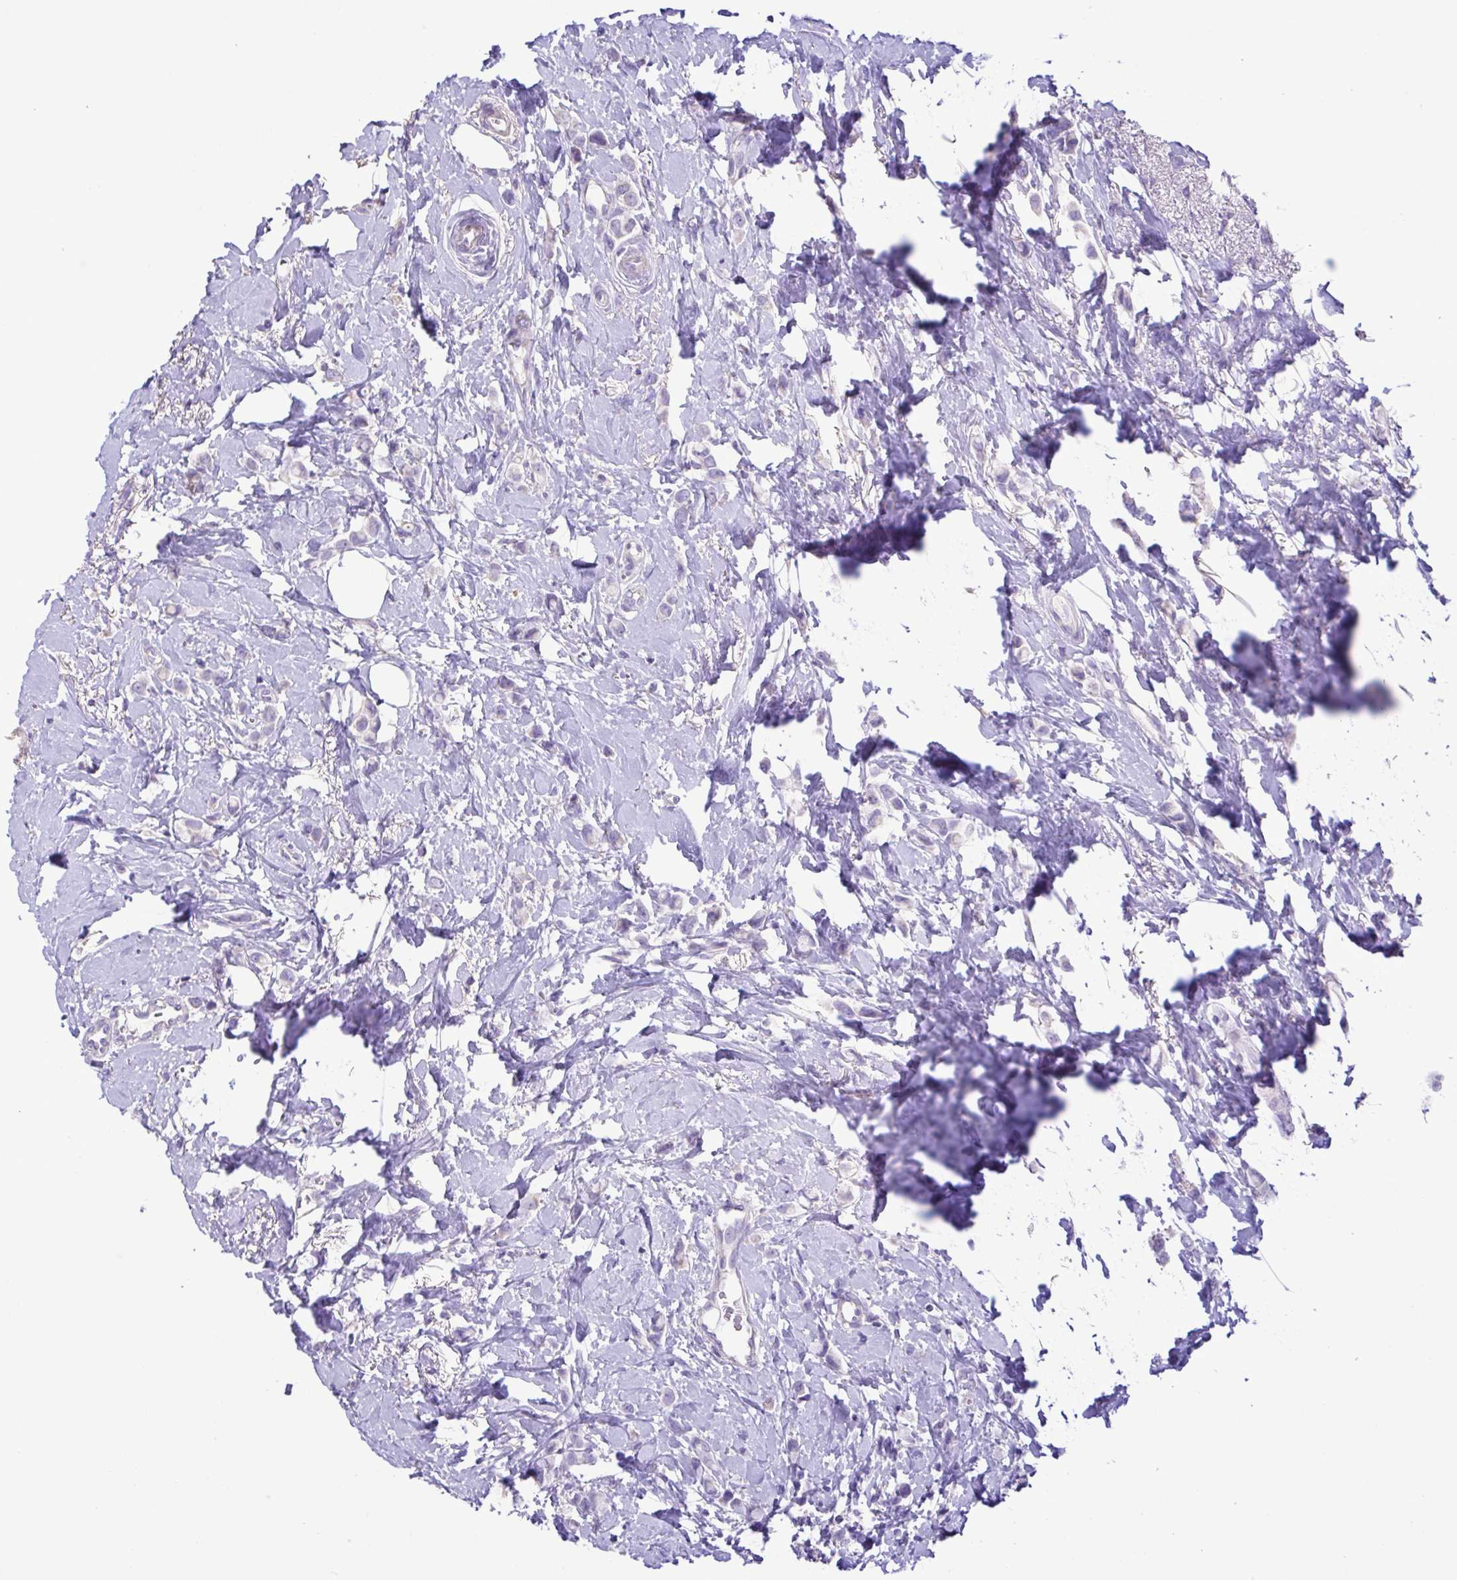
{"staining": {"intensity": "negative", "quantity": "none", "location": "none"}, "tissue": "breast cancer", "cell_type": "Tumor cells", "image_type": "cancer", "snomed": [{"axis": "morphology", "description": "Lobular carcinoma"}, {"axis": "topography", "description": "Breast"}], "caption": "IHC of breast cancer (lobular carcinoma) displays no expression in tumor cells.", "gene": "PLA2G4E", "patient": {"sex": "female", "age": 66}}